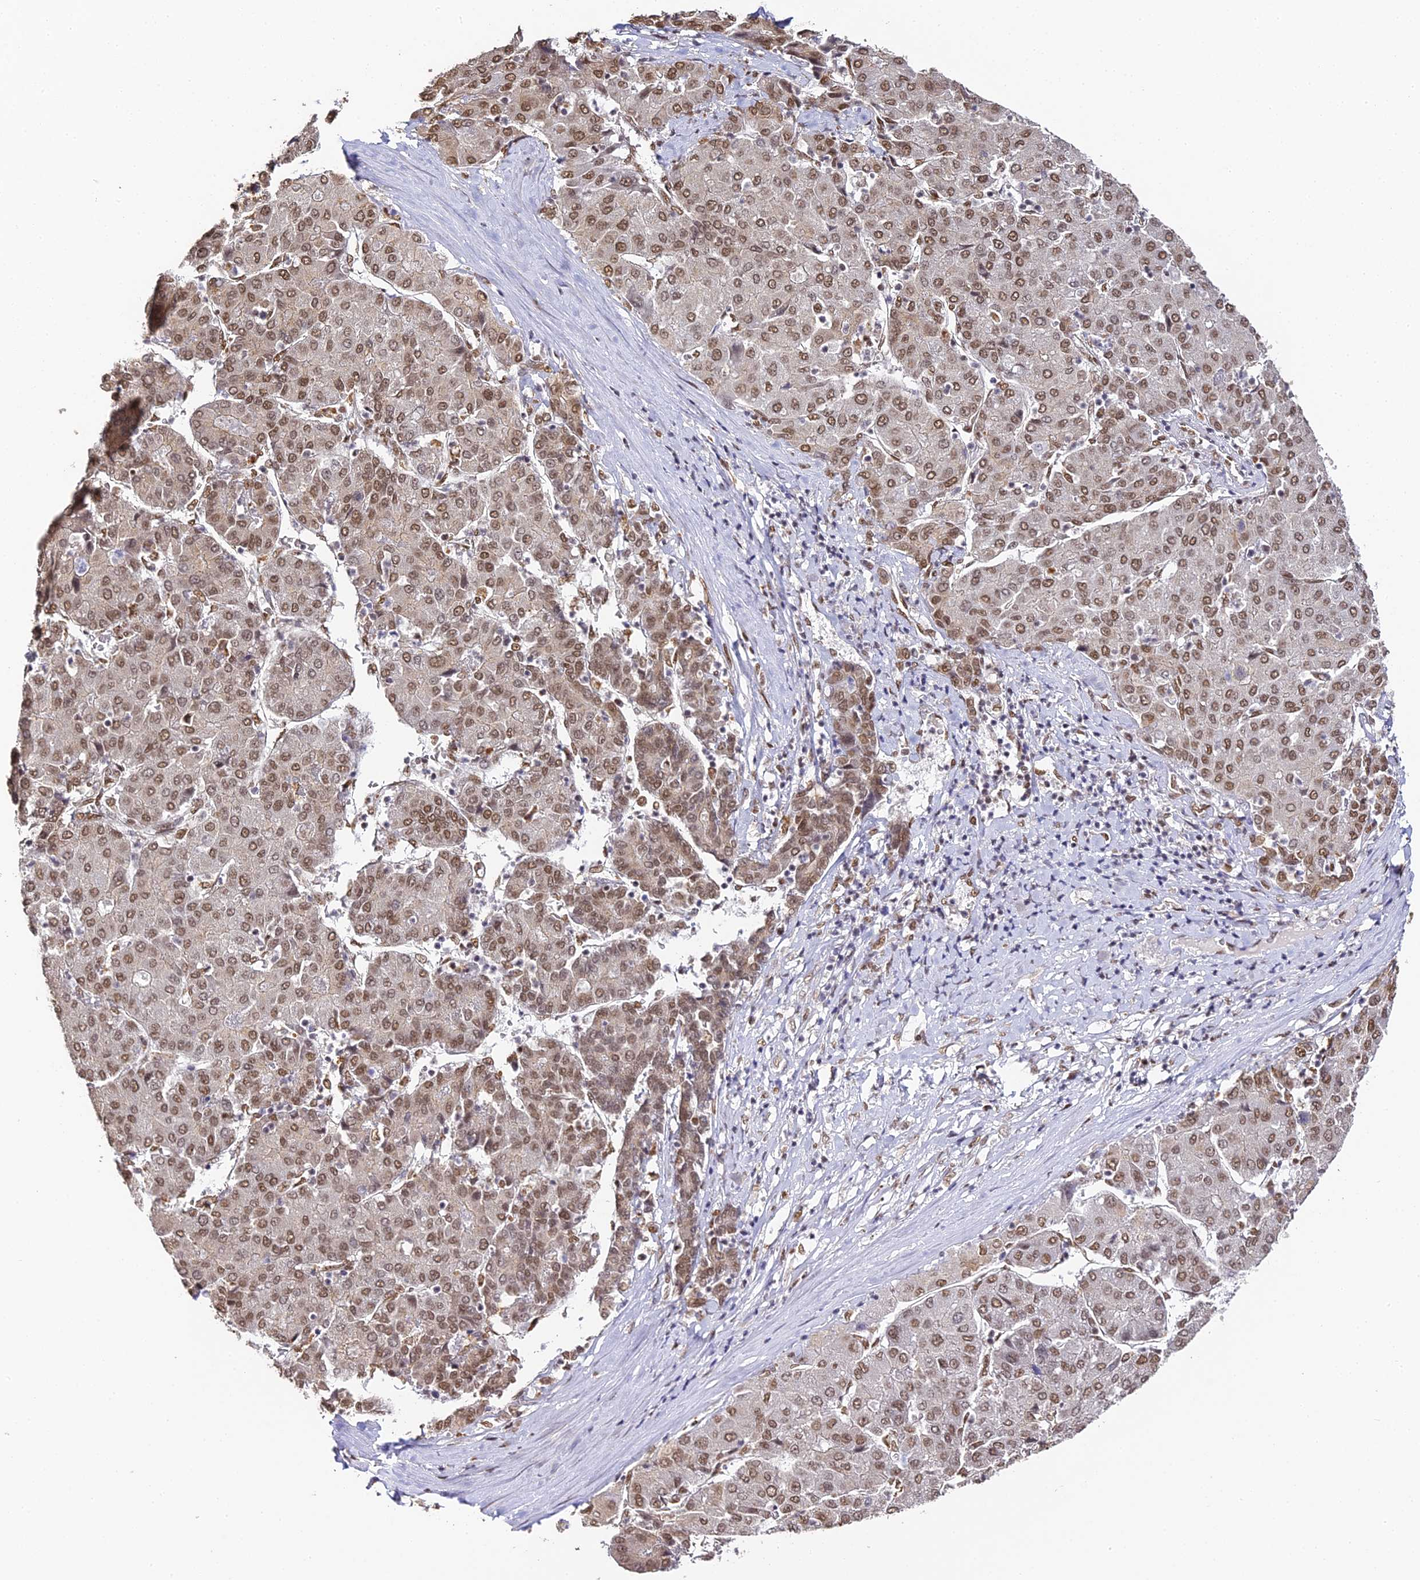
{"staining": {"intensity": "moderate", "quantity": ">75%", "location": "nuclear"}, "tissue": "liver cancer", "cell_type": "Tumor cells", "image_type": "cancer", "snomed": [{"axis": "morphology", "description": "Carcinoma, Hepatocellular, NOS"}, {"axis": "topography", "description": "Liver"}], "caption": "Immunohistochemistry of human liver cancer (hepatocellular carcinoma) shows medium levels of moderate nuclear positivity in about >75% of tumor cells.", "gene": "HNRNPA1", "patient": {"sex": "male", "age": 65}}